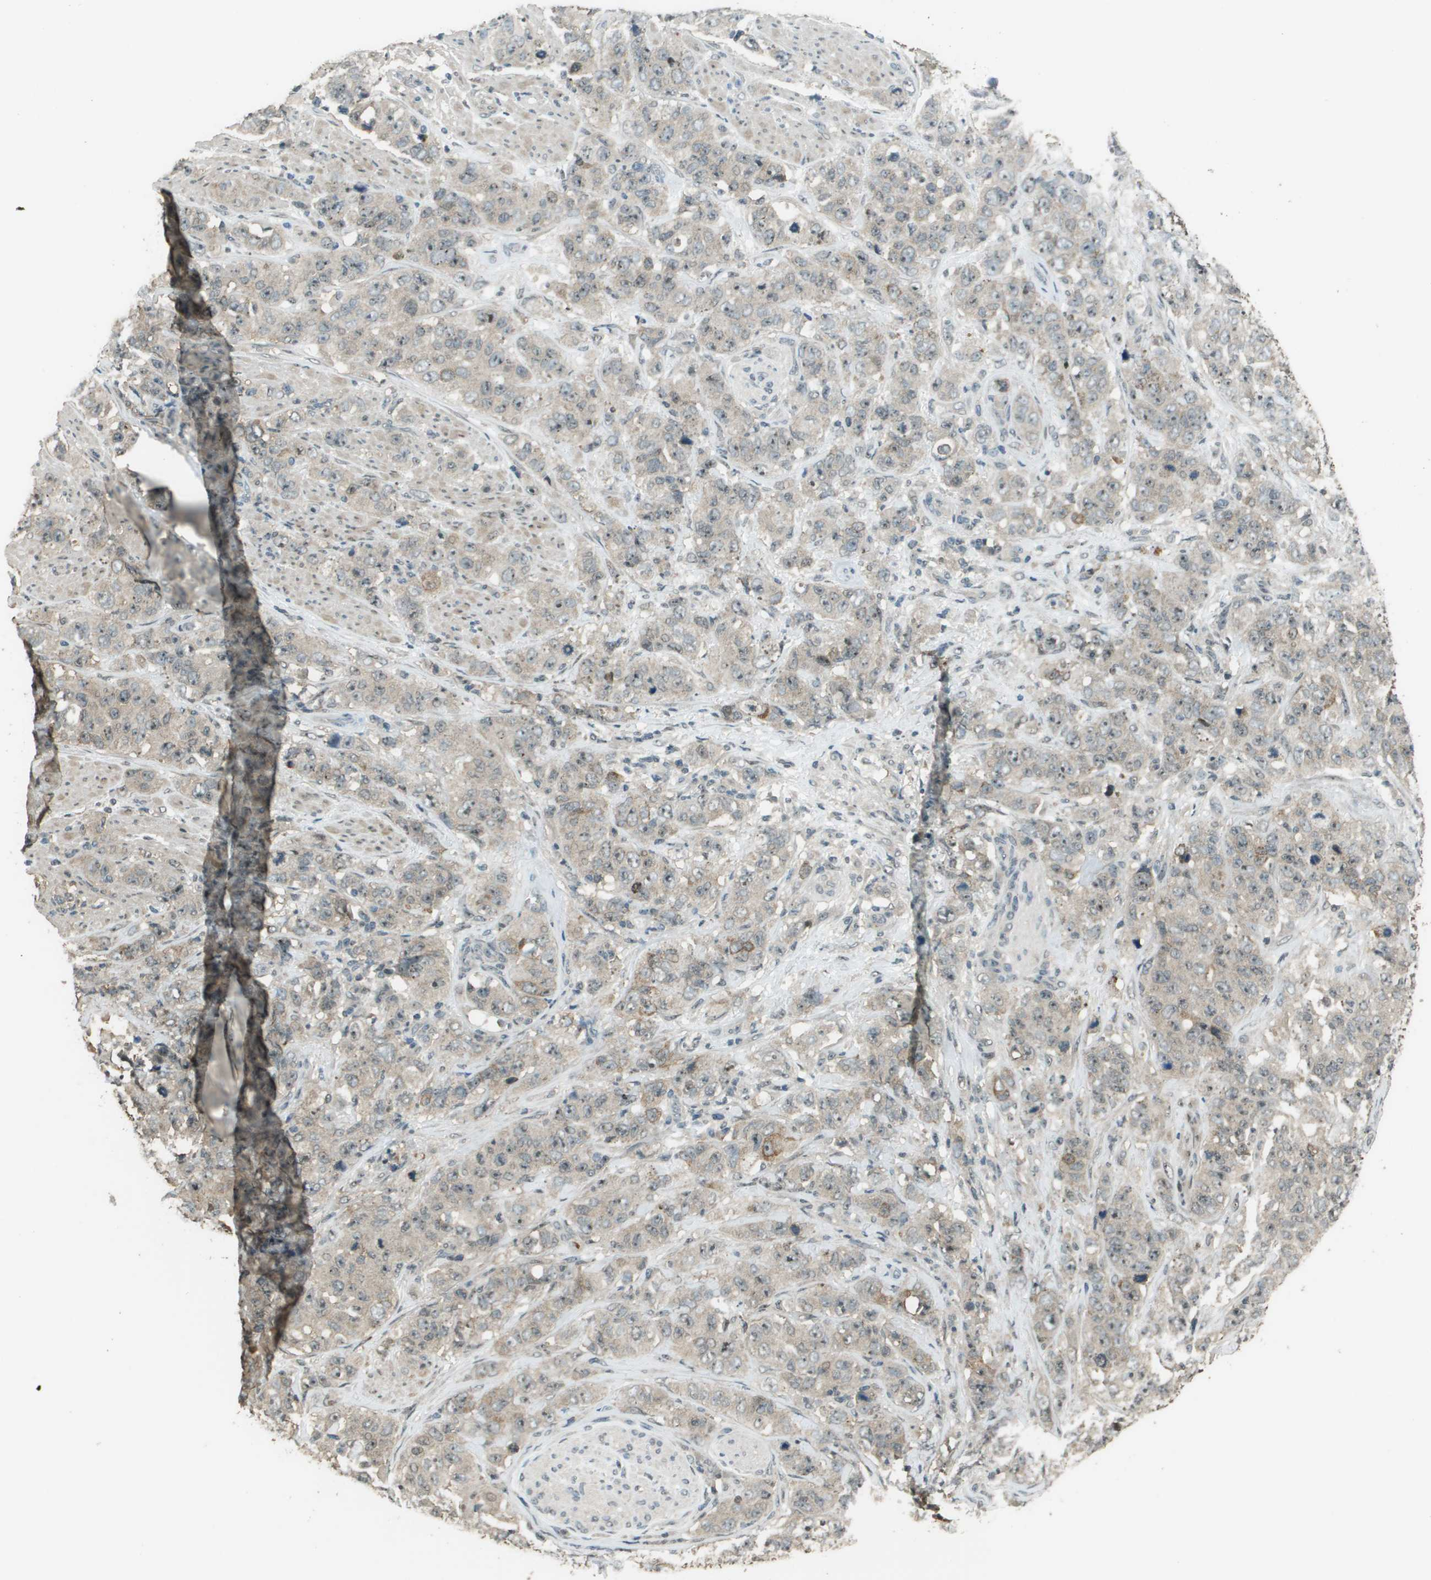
{"staining": {"intensity": "weak", "quantity": ">75%", "location": "cytoplasmic/membranous"}, "tissue": "stomach cancer", "cell_type": "Tumor cells", "image_type": "cancer", "snomed": [{"axis": "morphology", "description": "Adenocarcinoma, NOS"}, {"axis": "topography", "description": "Stomach"}], "caption": "Stomach cancer (adenocarcinoma) was stained to show a protein in brown. There is low levels of weak cytoplasmic/membranous staining in about >75% of tumor cells.", "gene": "SDC3", "patient": {"sex": "male", "age": 48}}